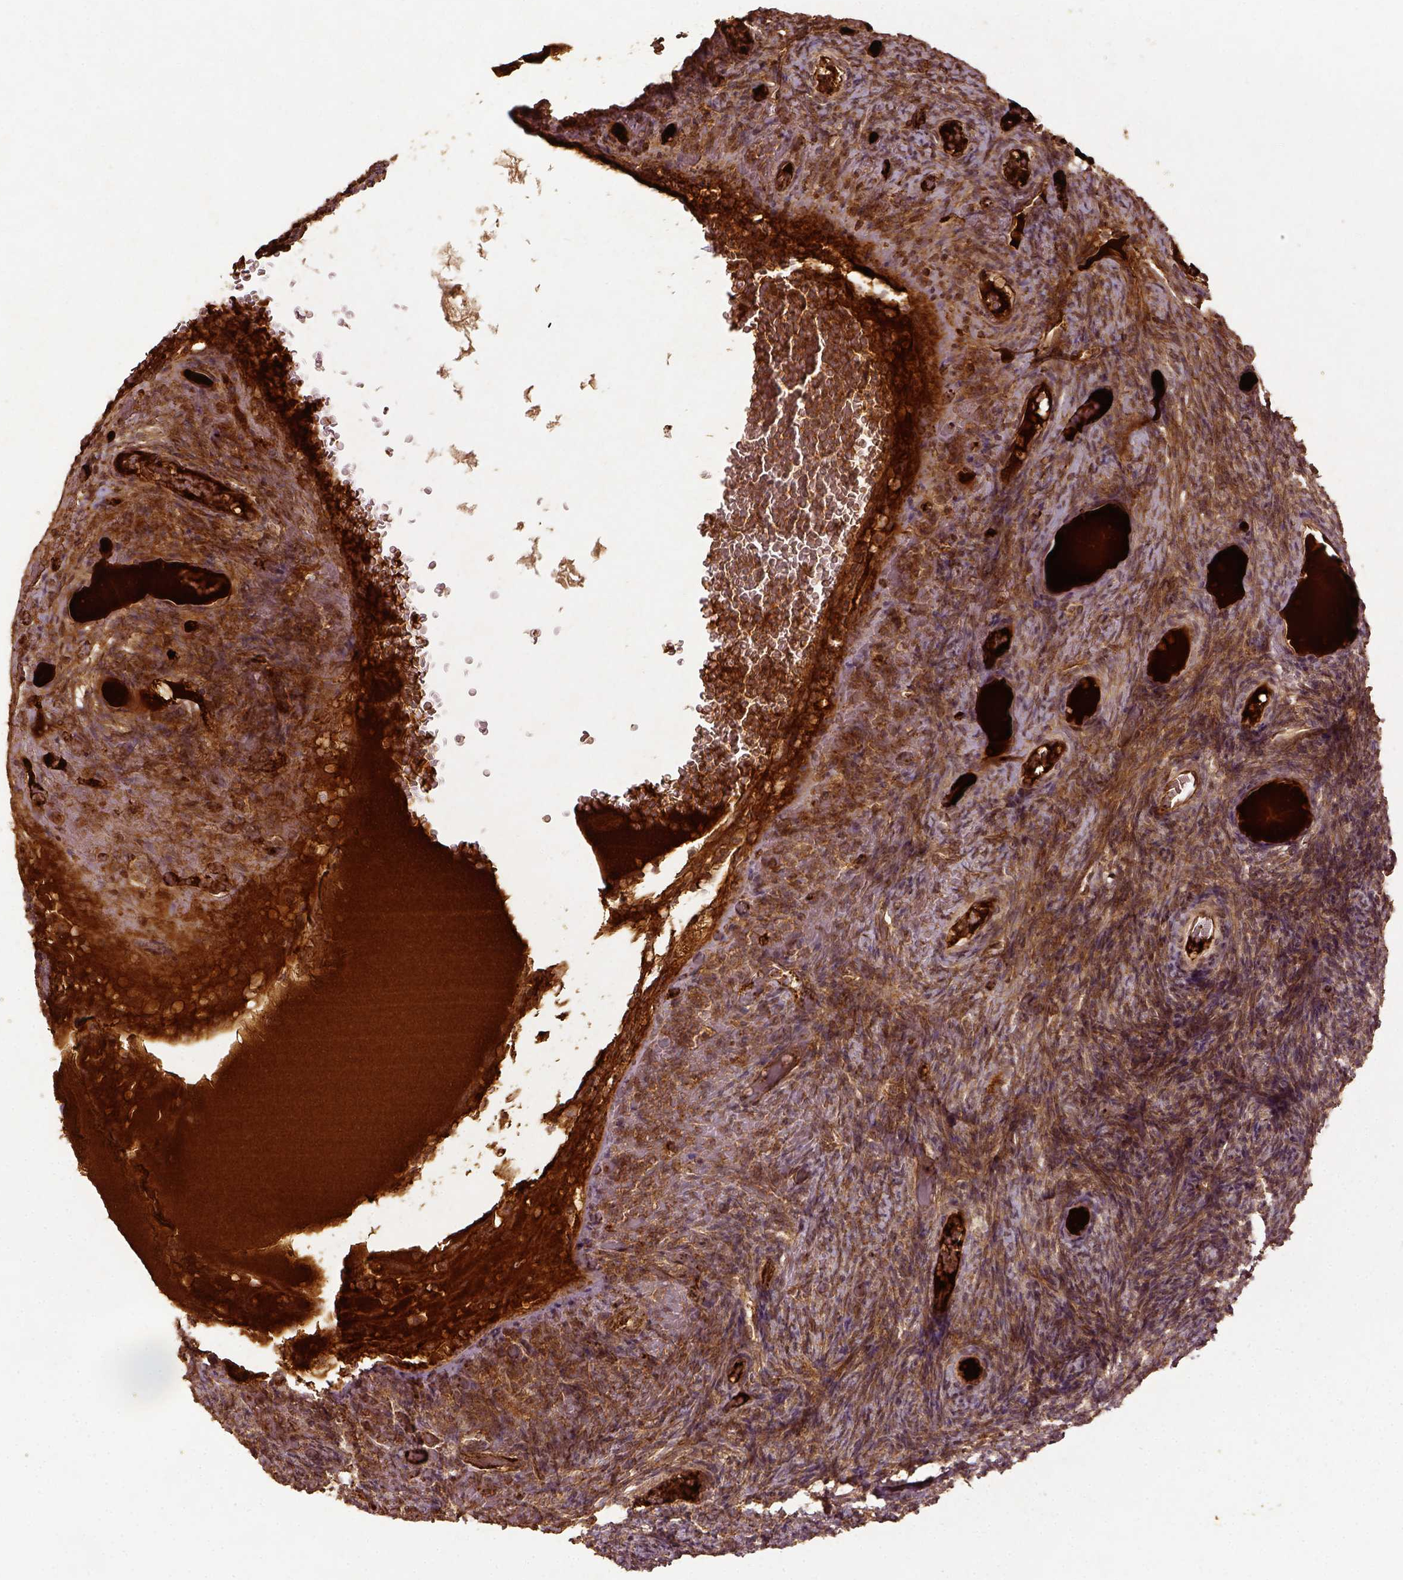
{"staining": {"intensity": "strong", "quantity": ">75%", "location": "cytoplasmic/membranous"}, "tissue": "ovary", "cell_type": "Follicle cells", "image_type": "normal", "snomed": [{"axis": "morphology", "description": "Normal tissue, NOS"}, {"axis": "topography", "description": "Ovary"}], "caption": "Immunohistochemistry (IHC) staining of benign ovary, which reveals high levels of strong cytoplasmic/membranous staining in about >75% of follicle cells indicating strong cytoplasmic/membranous protein positivity. The staining was performed using DAB (brown) for protein detection and nuclei were counterstained in hematoxylin (blue).", "gene": "VEGFA", "patient": {"sex": "female", "age": 34}}